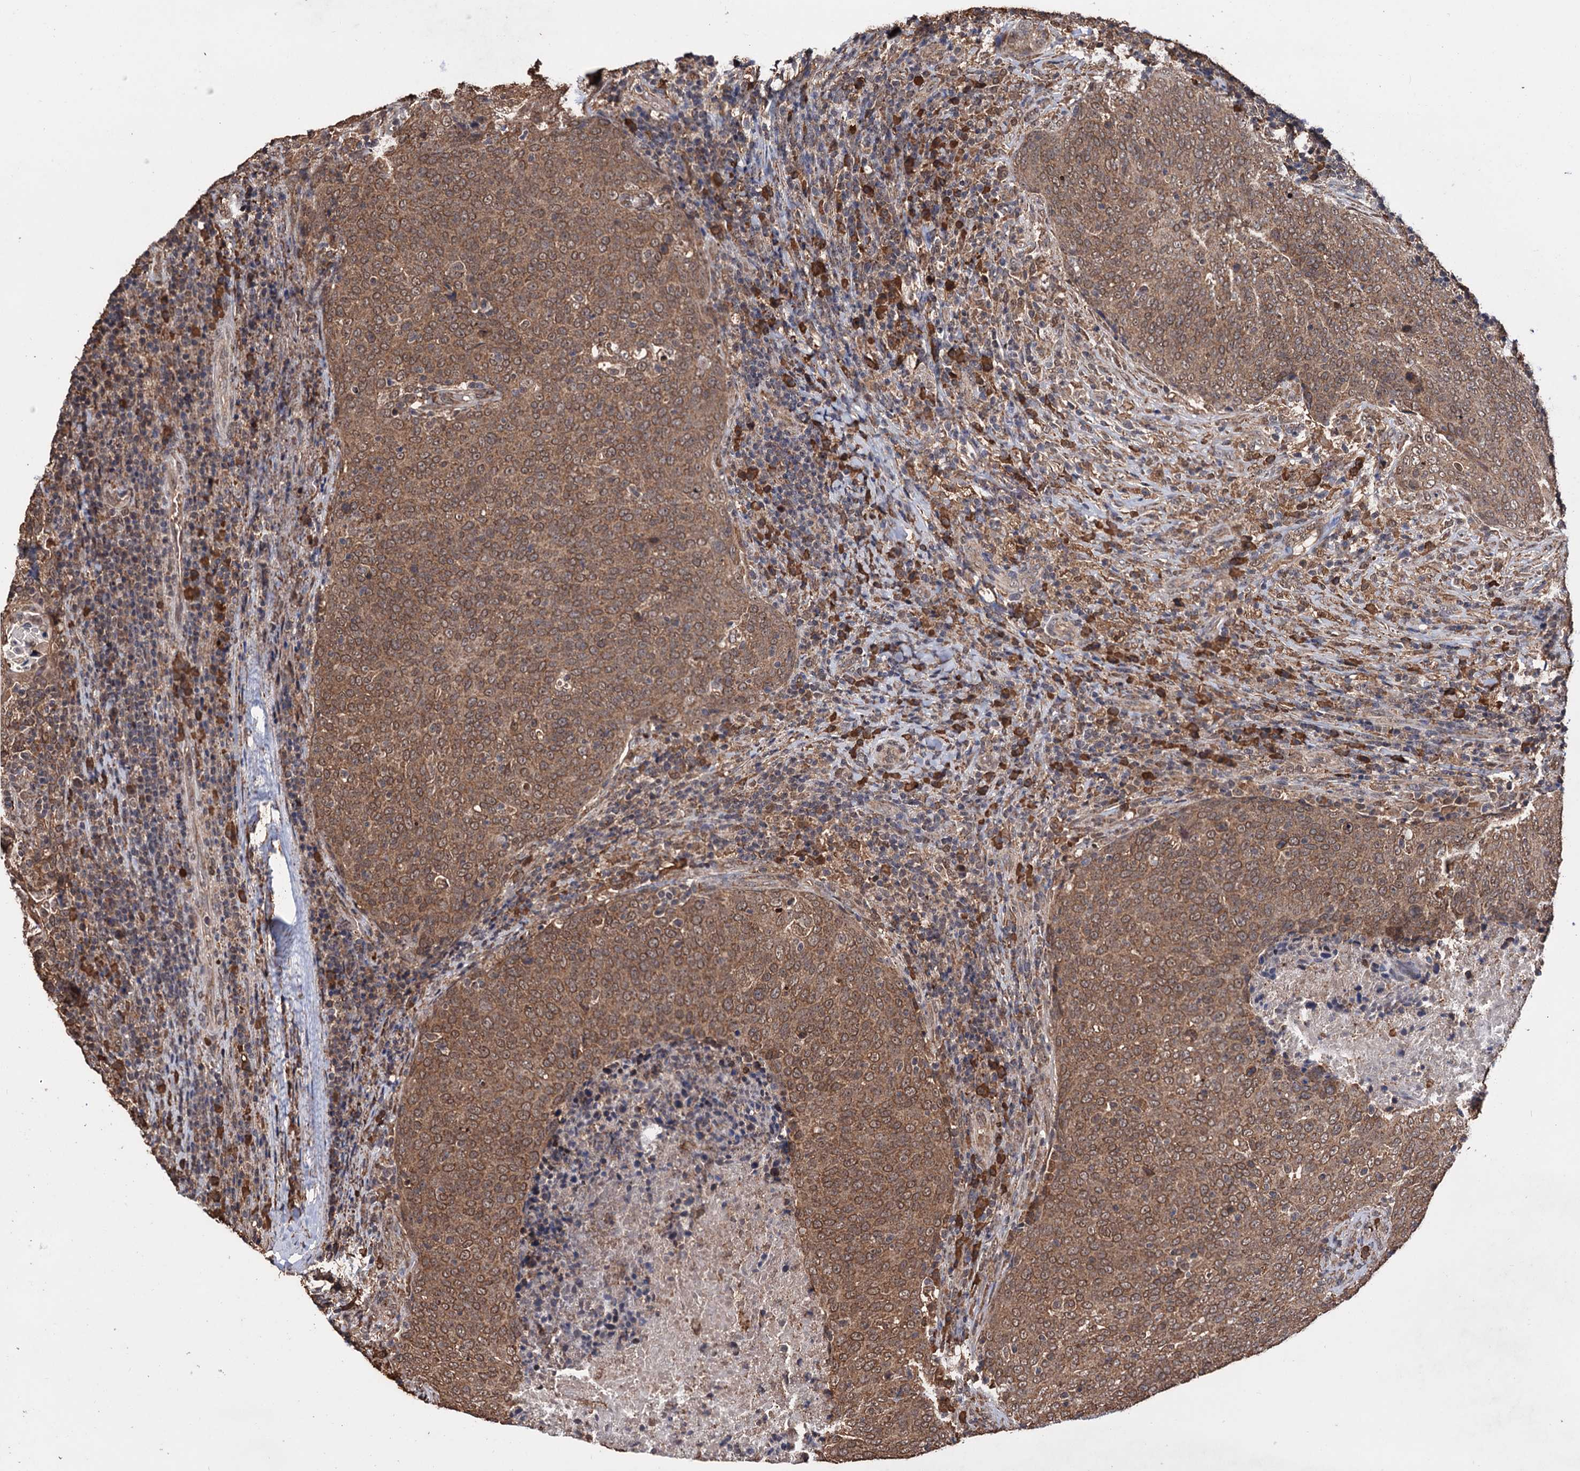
{"staining": {"intensity": "moderate", "quantity": ">75%", "location": "cytoplasmic/membranous,nuclear"}, "tissue": "head and neck cancer", "cell_type": "Tumor cells", "image_type": "cancer", "snomed": [{"axis": "morphology", "description": "Squamous cell carcinoma, NOS"}, {"axis": "morphology", "description": "Squamous cell carcinoma, metastatic, NOS"}, {"axis": "topography", "description": "Lymph node"}, {"axis": "topography", "description": "Head-Neck"}], "caption": "Protein analysis of head and neck cancer (metastatic squamous cell carcinoma) tissue displays moderate cytoplasmic/membranous and nuclear positivity in about >75% of tumor cells.", "gene": "TBC1D12", "patient": {"sex": "male", "age": 62}}